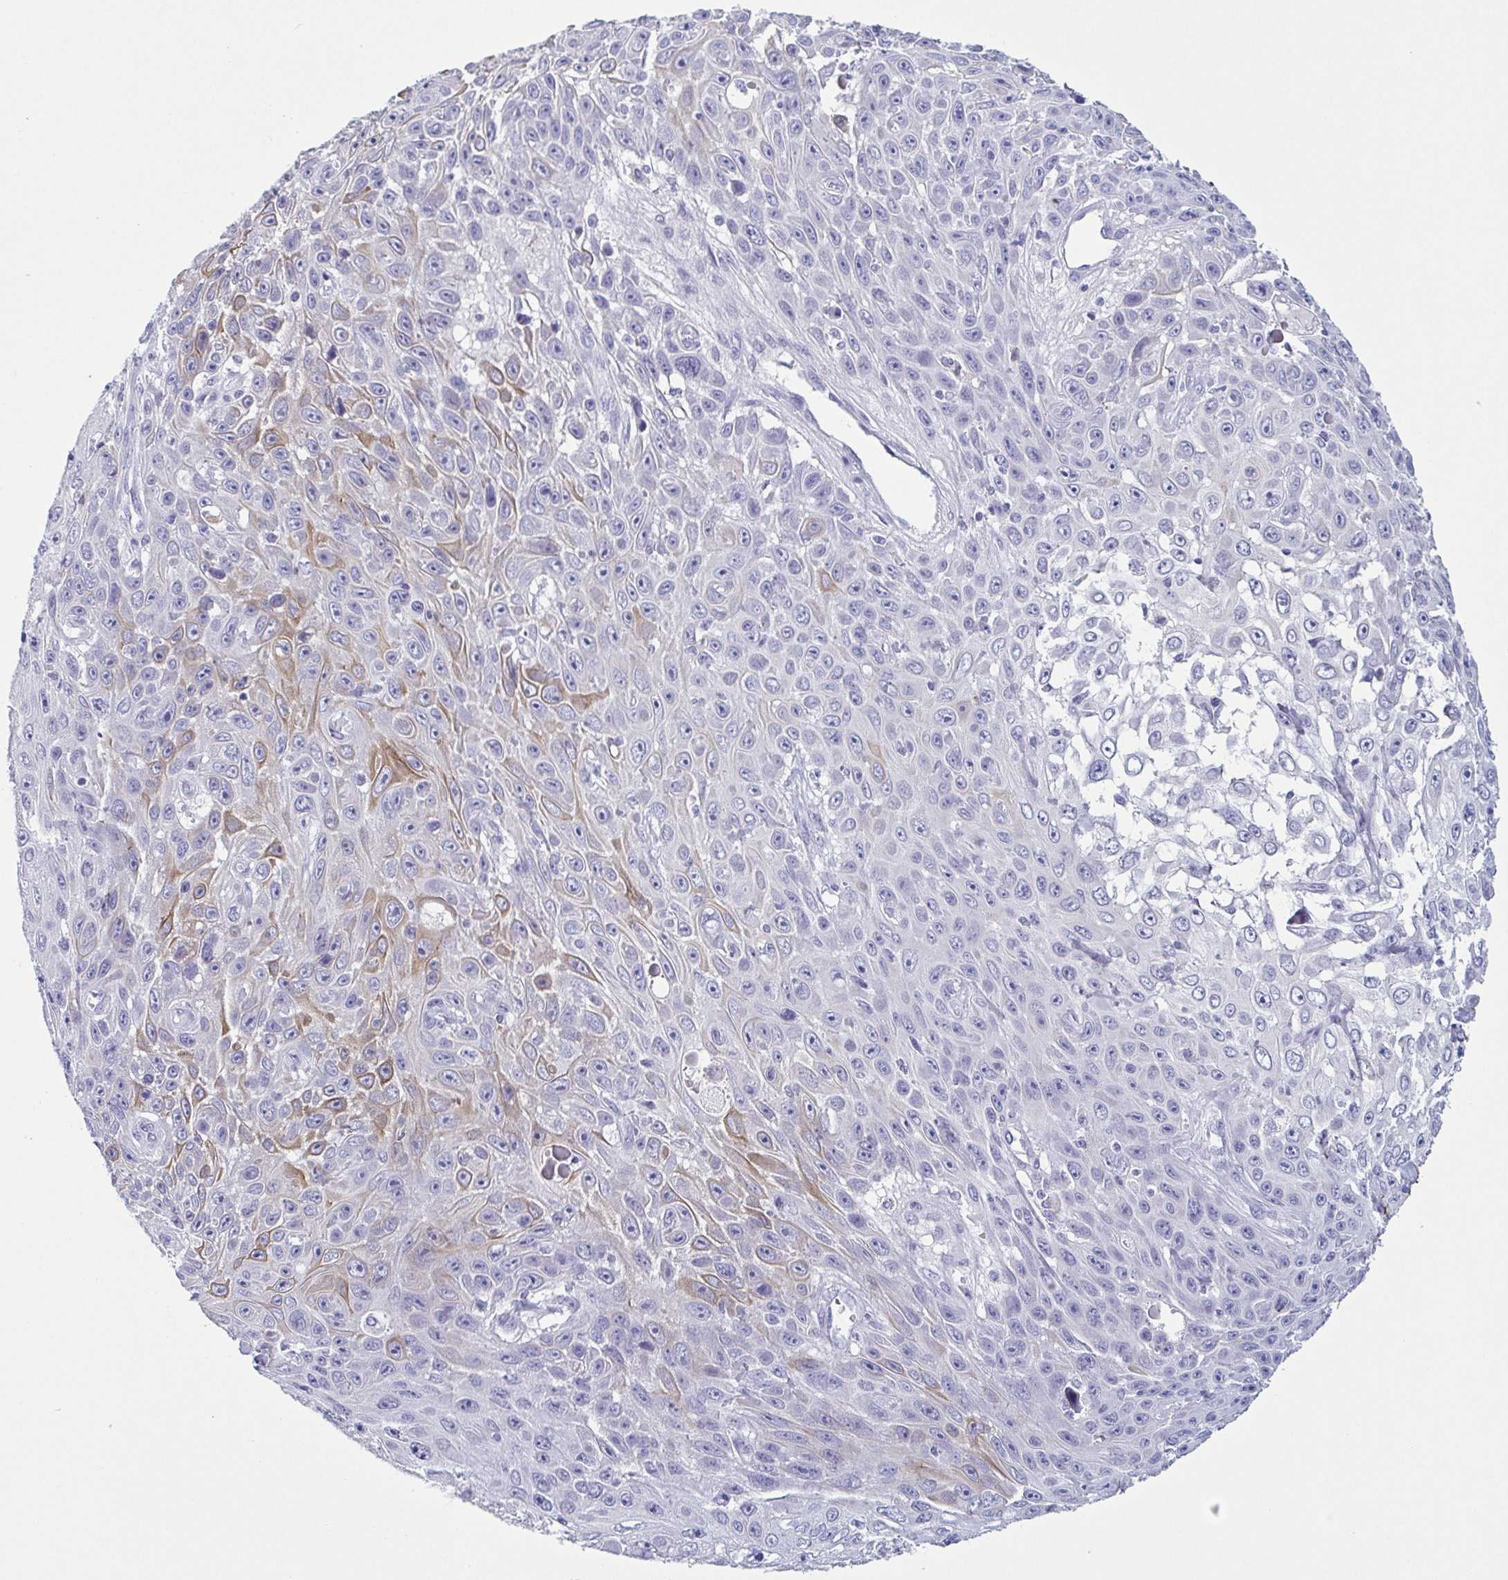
{"staining": {"intensity": "weak", "quantity": "<25%", "location": "cytoplasmic/membranous"}, "tissue": "skin cancer", "cell_type": "Tumor cells", "image_type": "cancer", "snomed": [{"axis": "morphology", "description": "Squamous cell carcinoma, NOS"}, {"axis": "topography", "description": "Skin"}], "caption": "The micrograph displays no significant positivity in tumor cells of skin cancer.", "gene": "KRT10", "patient": {"sex": "male", "age": 82}}